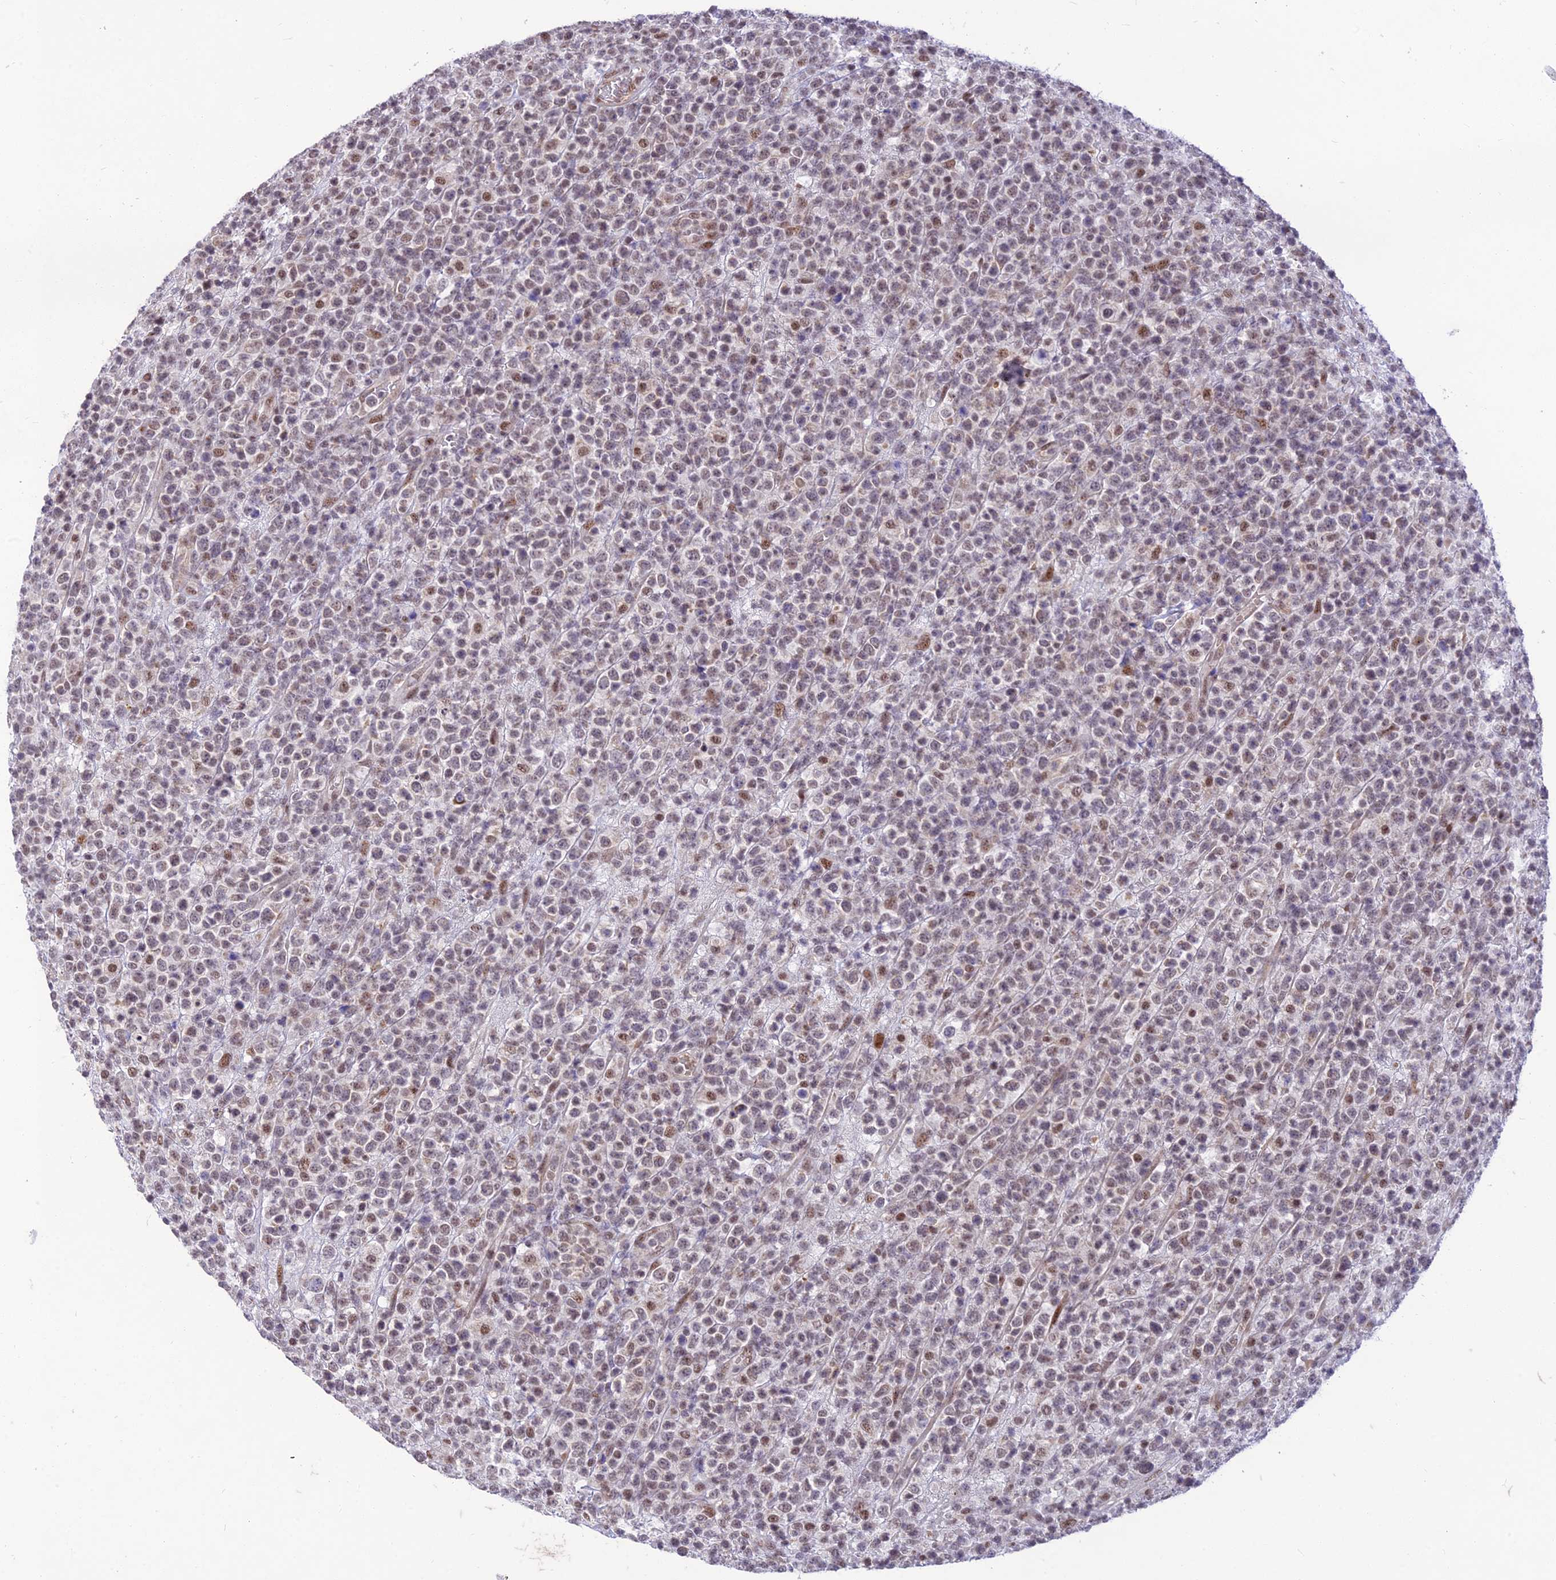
{"staining": {"intensity": "weak", "quantity": ">75%", "location": "nuclear"}, "tissue": "lymphoma", "cell_type": "Tumor cells", "image_type": "cancer", "snomed": [{"axis": "morphology", "description": "Malignant lymphoma, non-Hodgkin's type, High grade"}, {"axis": "topography", "description": "Colon"}], "caption": "Tumor cells display low levels of weak nuclear staining in about >75% of cells in lymphoma.", "gene": "MICOS13", "patient": {"sex": "female", "age": 53}}